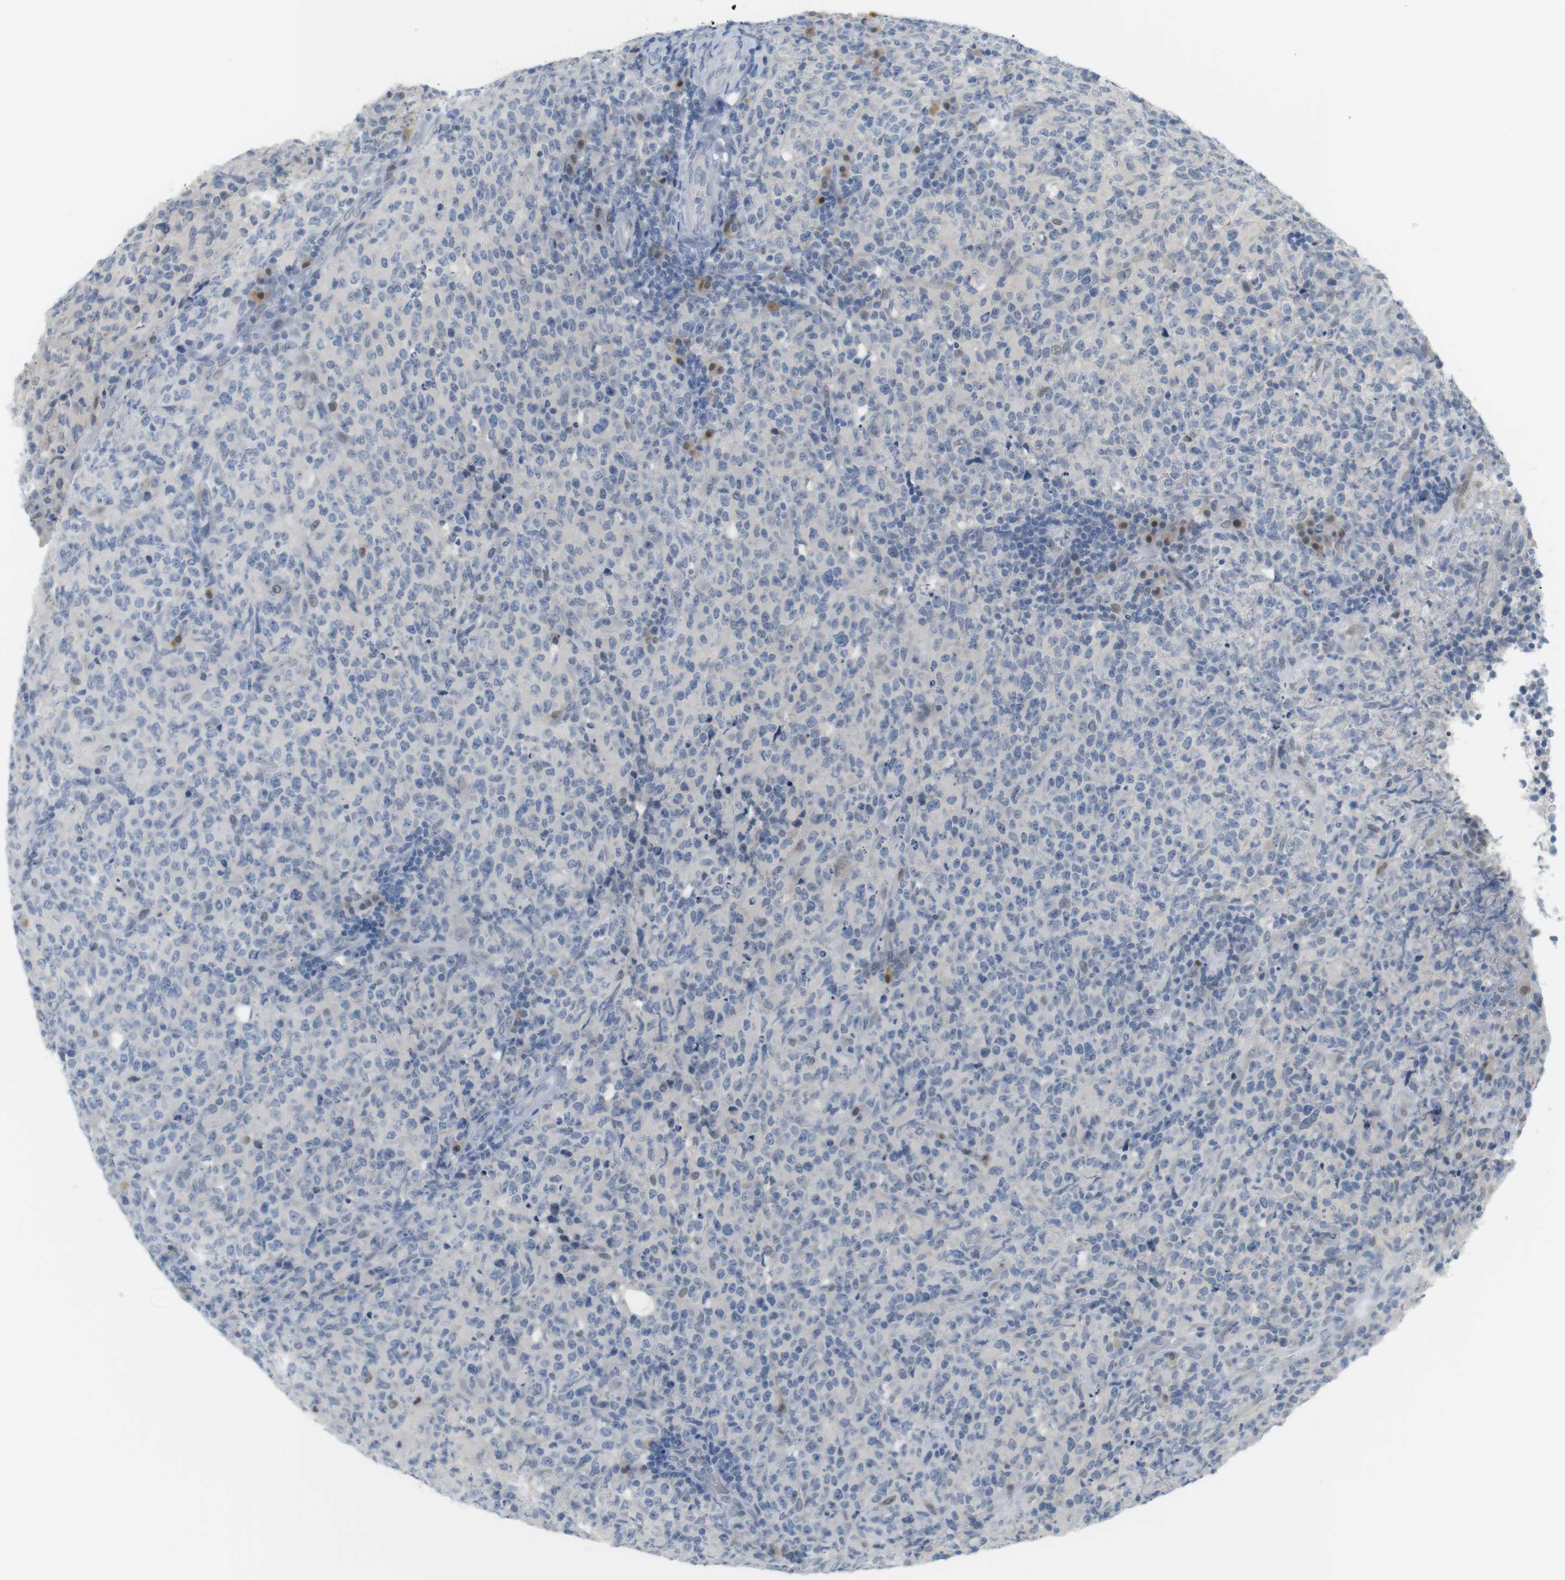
{"staining": {"intensity": "negative", "quantity": "none", "location": "none"}, "tissue": "lymphoma", "cell_type": "Tumor cells", "image_type": "cancer", "snomed": [{"axis": "morphology", "description": "Malignant lymphoma, non-Hodgkin's type, High grade"}, {"axis": "topography", "description": "Tonsil"}], "caption": "This is a histopathology image of IHC staining of high-grade malignant lymphoma, non-Hodgkin's type, which shows no positivity in tumor cells.", "gene": "CREB3L2", "patient": {"sex": "female", "age": 36}}